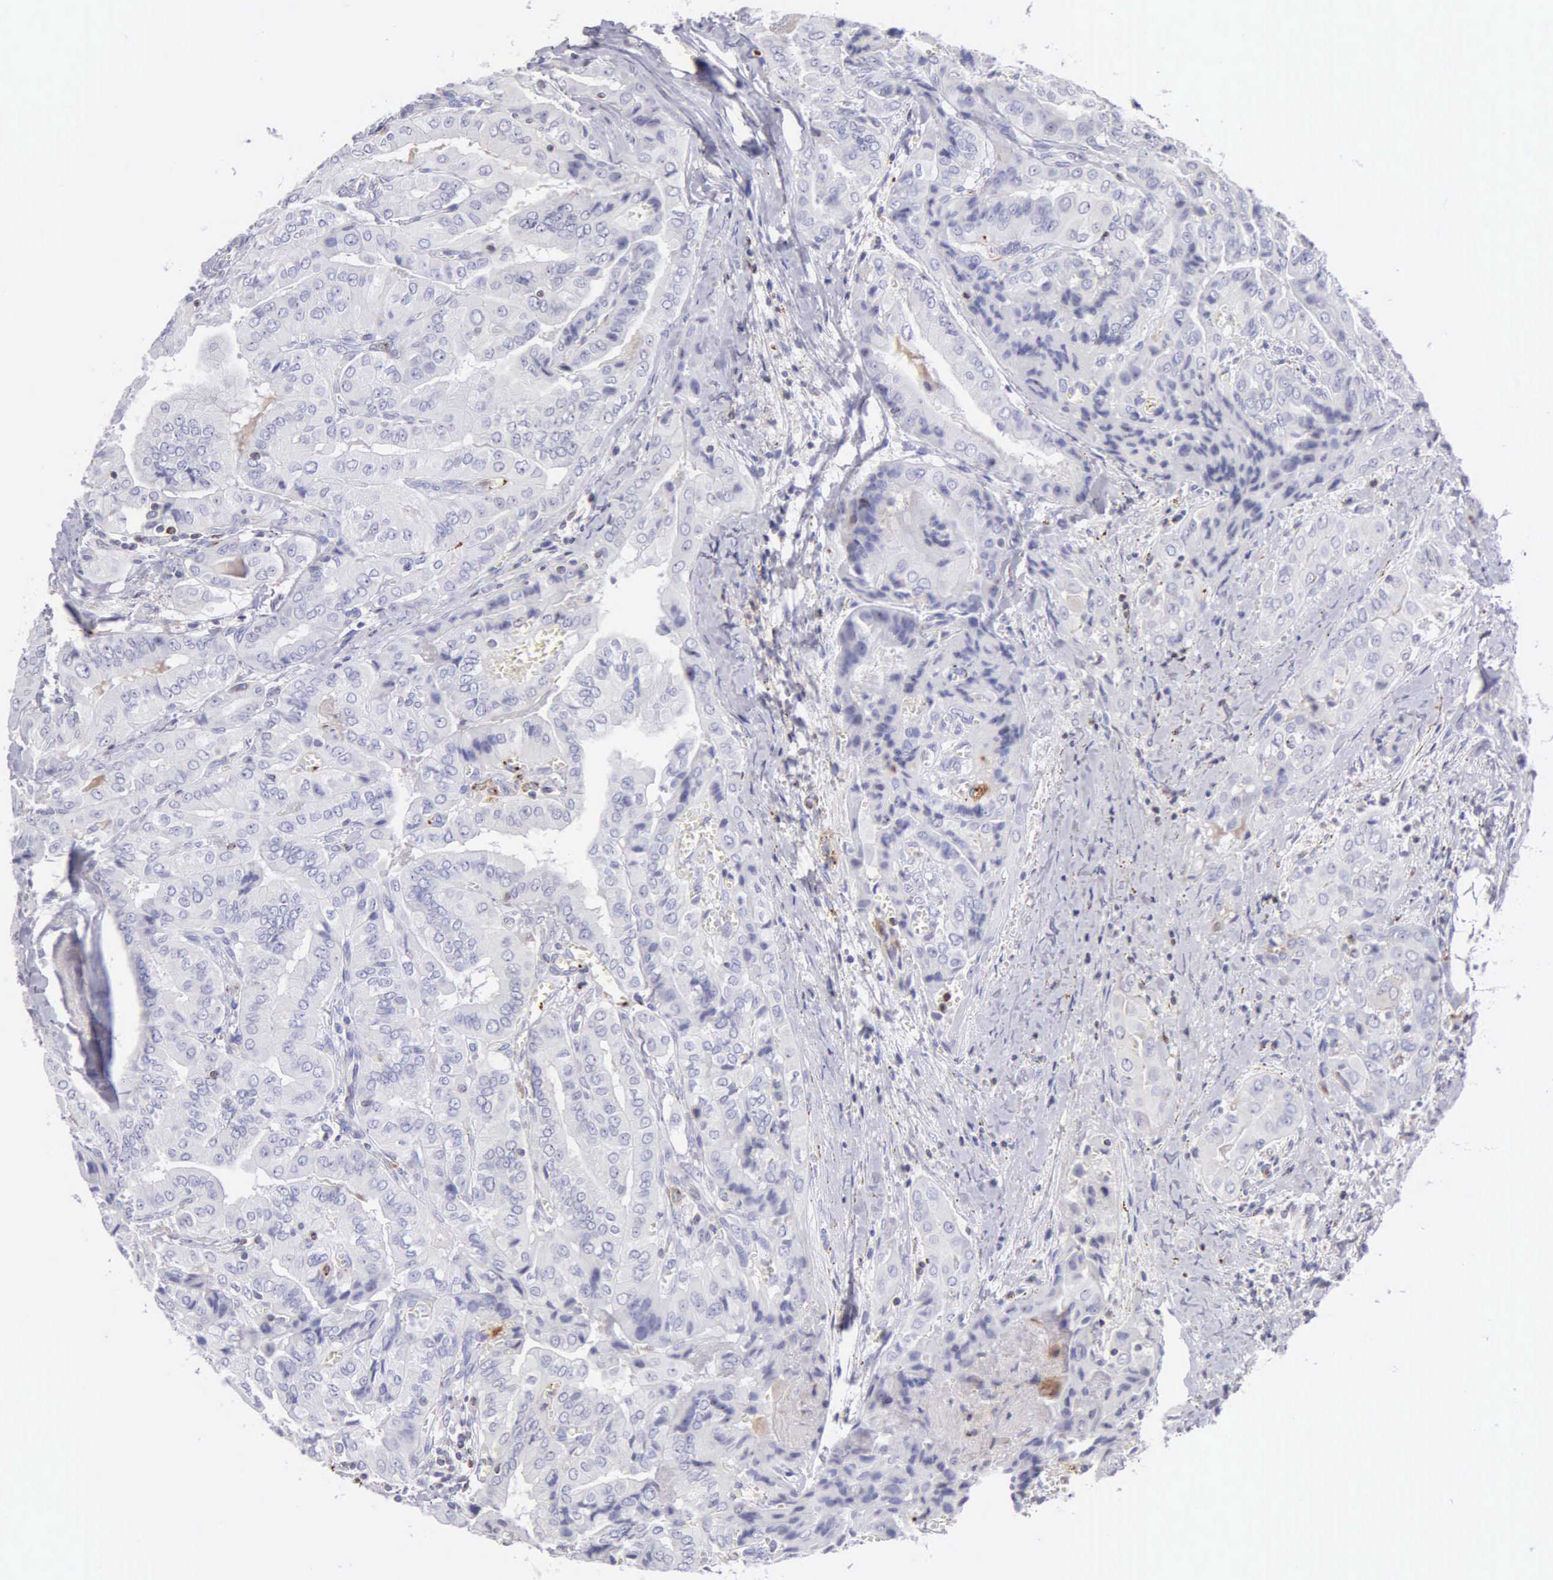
{"staining": {"intensity": "negative", "quantity": "none", "location": "none"}, "tissue": "thyroid cancer", "cell_type": "Tumor cells", "image_type": "cancer", "snomed": [{"axis": "morphology", "description": "Papillary adenocarcinoma, NOS"}, {"axis": "topography", "description": "Thyroid gland"}], "caption": "Tumor cells are negative for brown protein staining in papillary adenocarcinoma (thyroid).", "gene": "SRGN", "patient": {"sex": "female", "age": 71}}